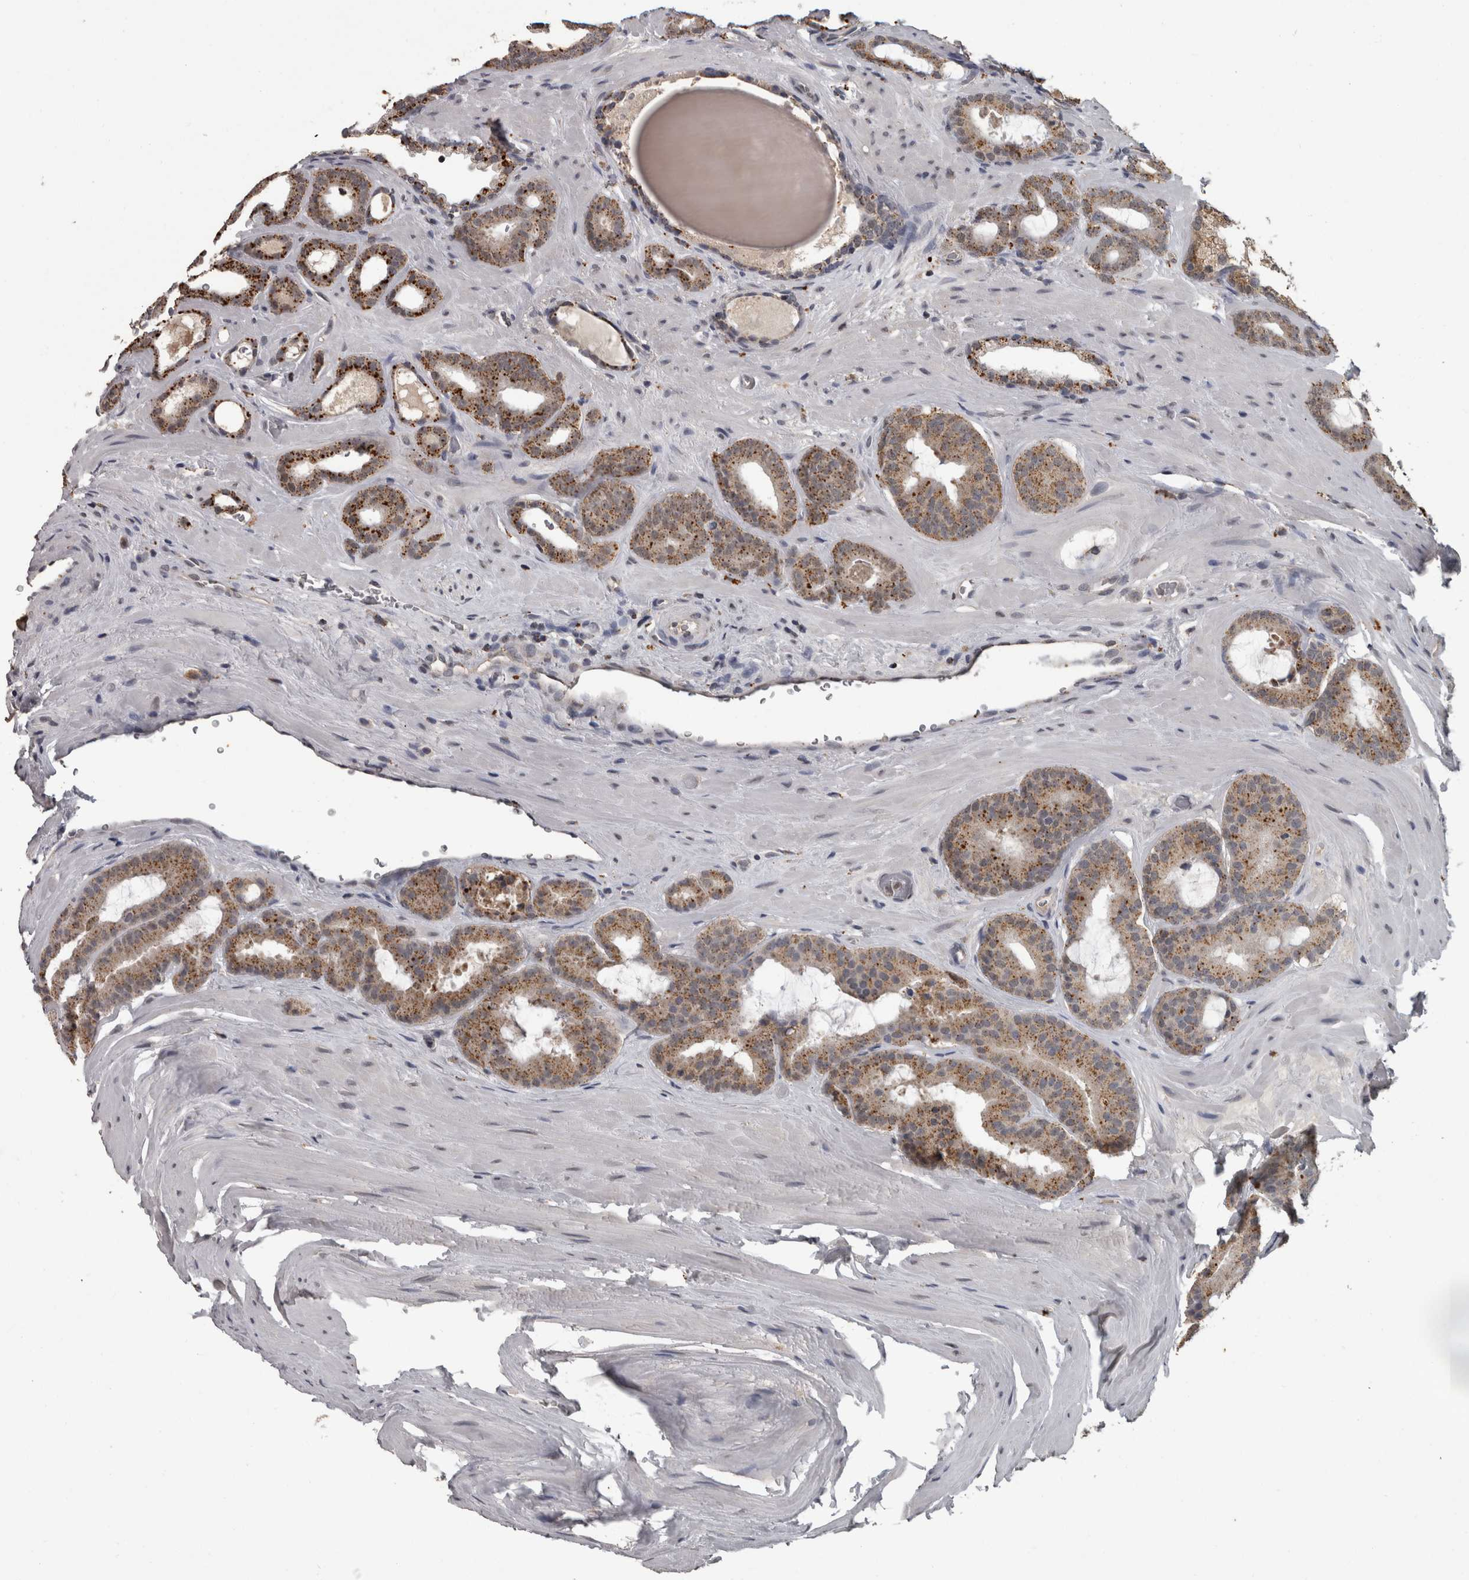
{"staining": {"intensity": "moderate", "quantity": ">75%", "location": "cytoplasmic/membranous"}, "tissue": "prostate cancer", "cell_type": "Tumor cells", "image_type": "cancer", "snomed": [{"axis": "morphology", "description": "Adenocarcinoma, High grade"}, {"axis": "topography", "description": "Prostate"}], "caption": "Prostate high-grade adenocarcinoma stained with a brown dye exhibits moderate cytoplasmic/membranous positive staining in about >75% of tumor cells.", "gene": "NAAA", "patient": {"sex": "male", "age": 60}}